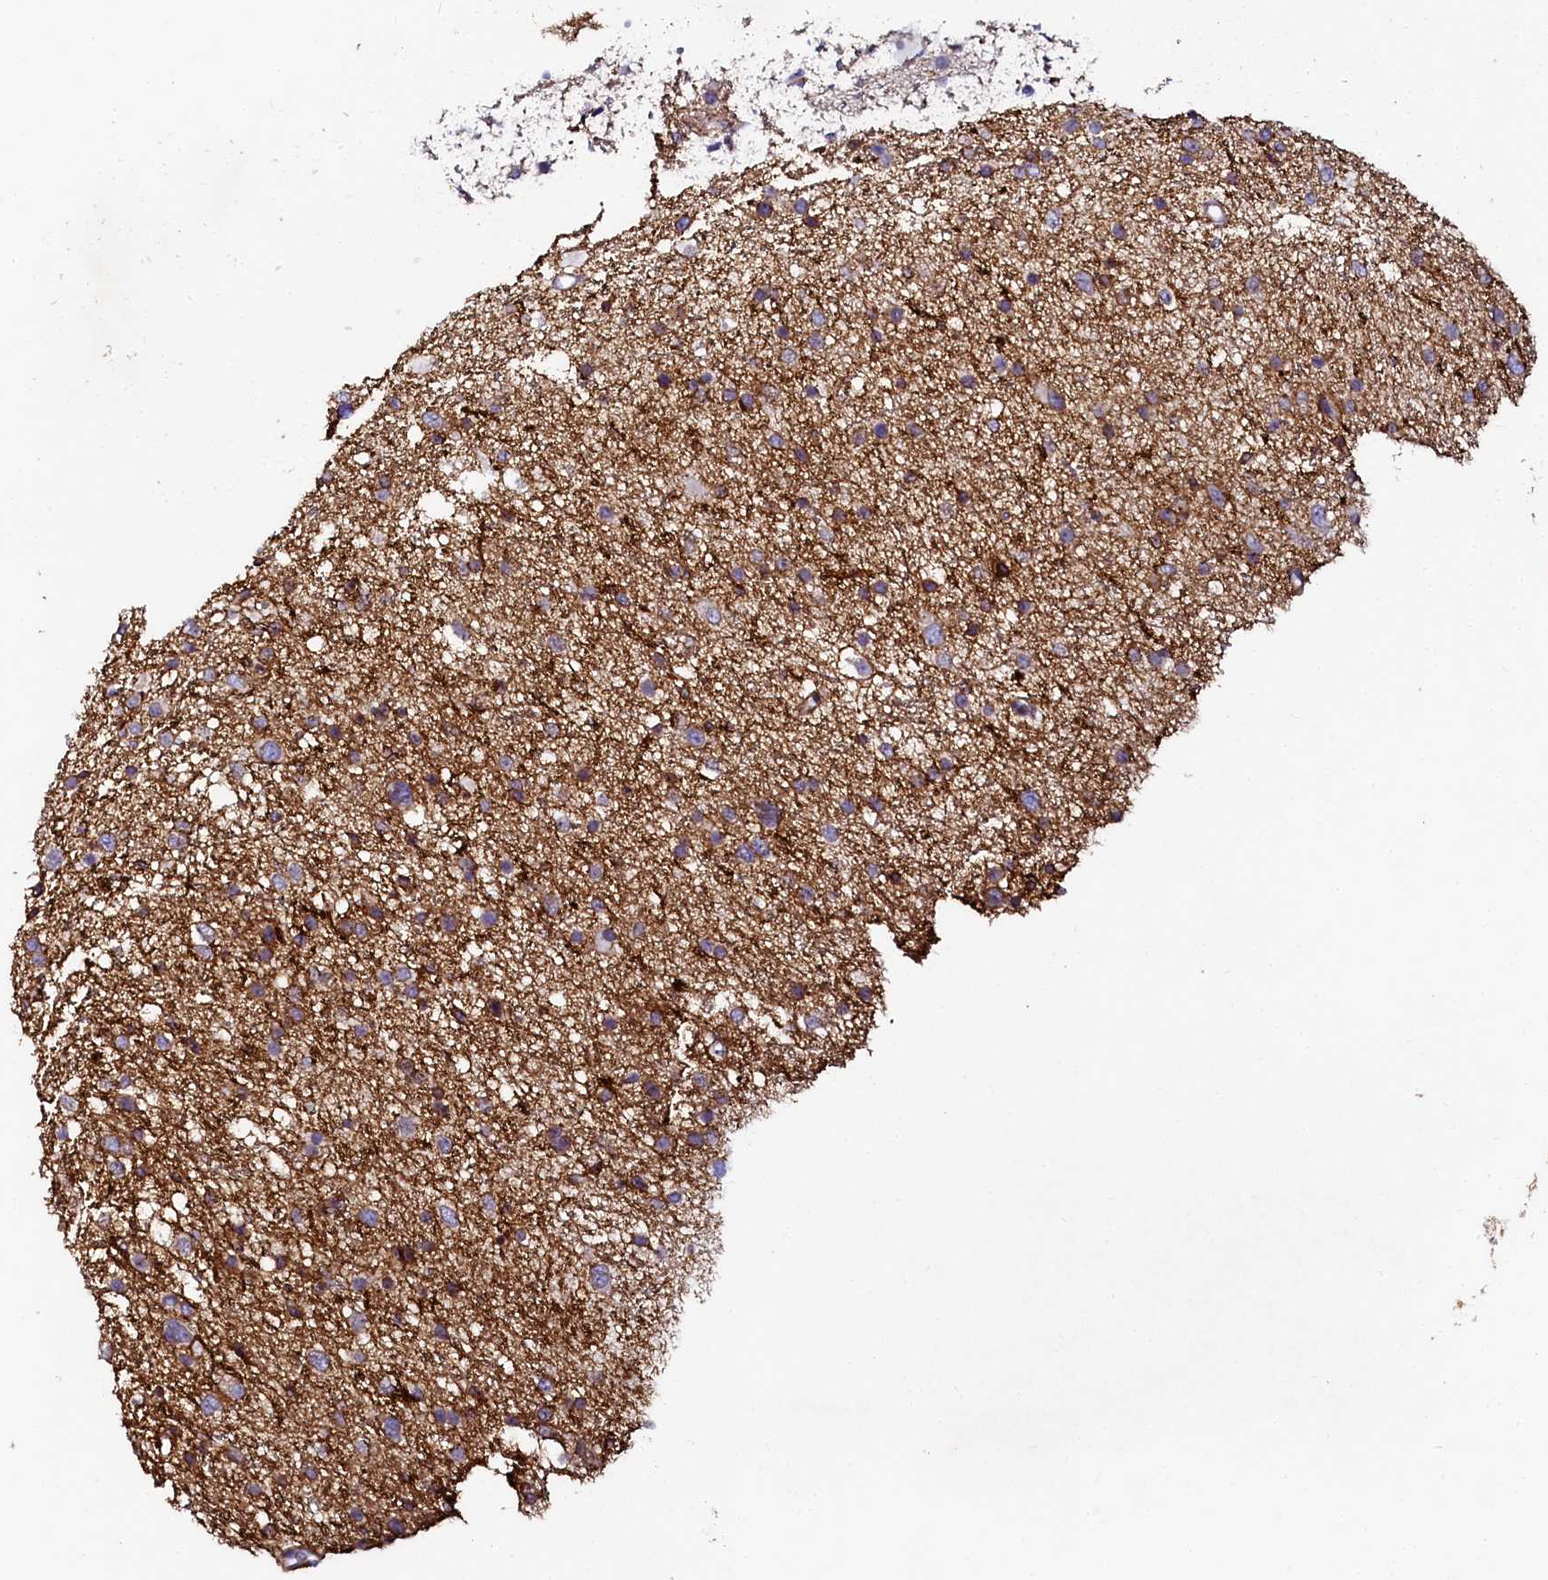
{"staining": {"intensity": "moderate", "quantity": "<25%", "location": "cytoplasmic/membranous"}, "tissue": "glioma", "cell_type": "Tumor cells", "image_type": "cancer", "snomed": [{"axis": "morphology", "description": "Glioma, malignant, Low grade"}, {"axis": "topography", "description": "Brain"}], "caption": "Immunohistochemistry (IHC) (DAB (3,3'-diaminobenzidine)) staining of malignant glioma (low-grade) demonstrates moderate cytoplasmic/membranous protein positivity in about <25% of tumor cells.", "gene": "AAAS", "patient": {"sex": "female", "age": 37}}